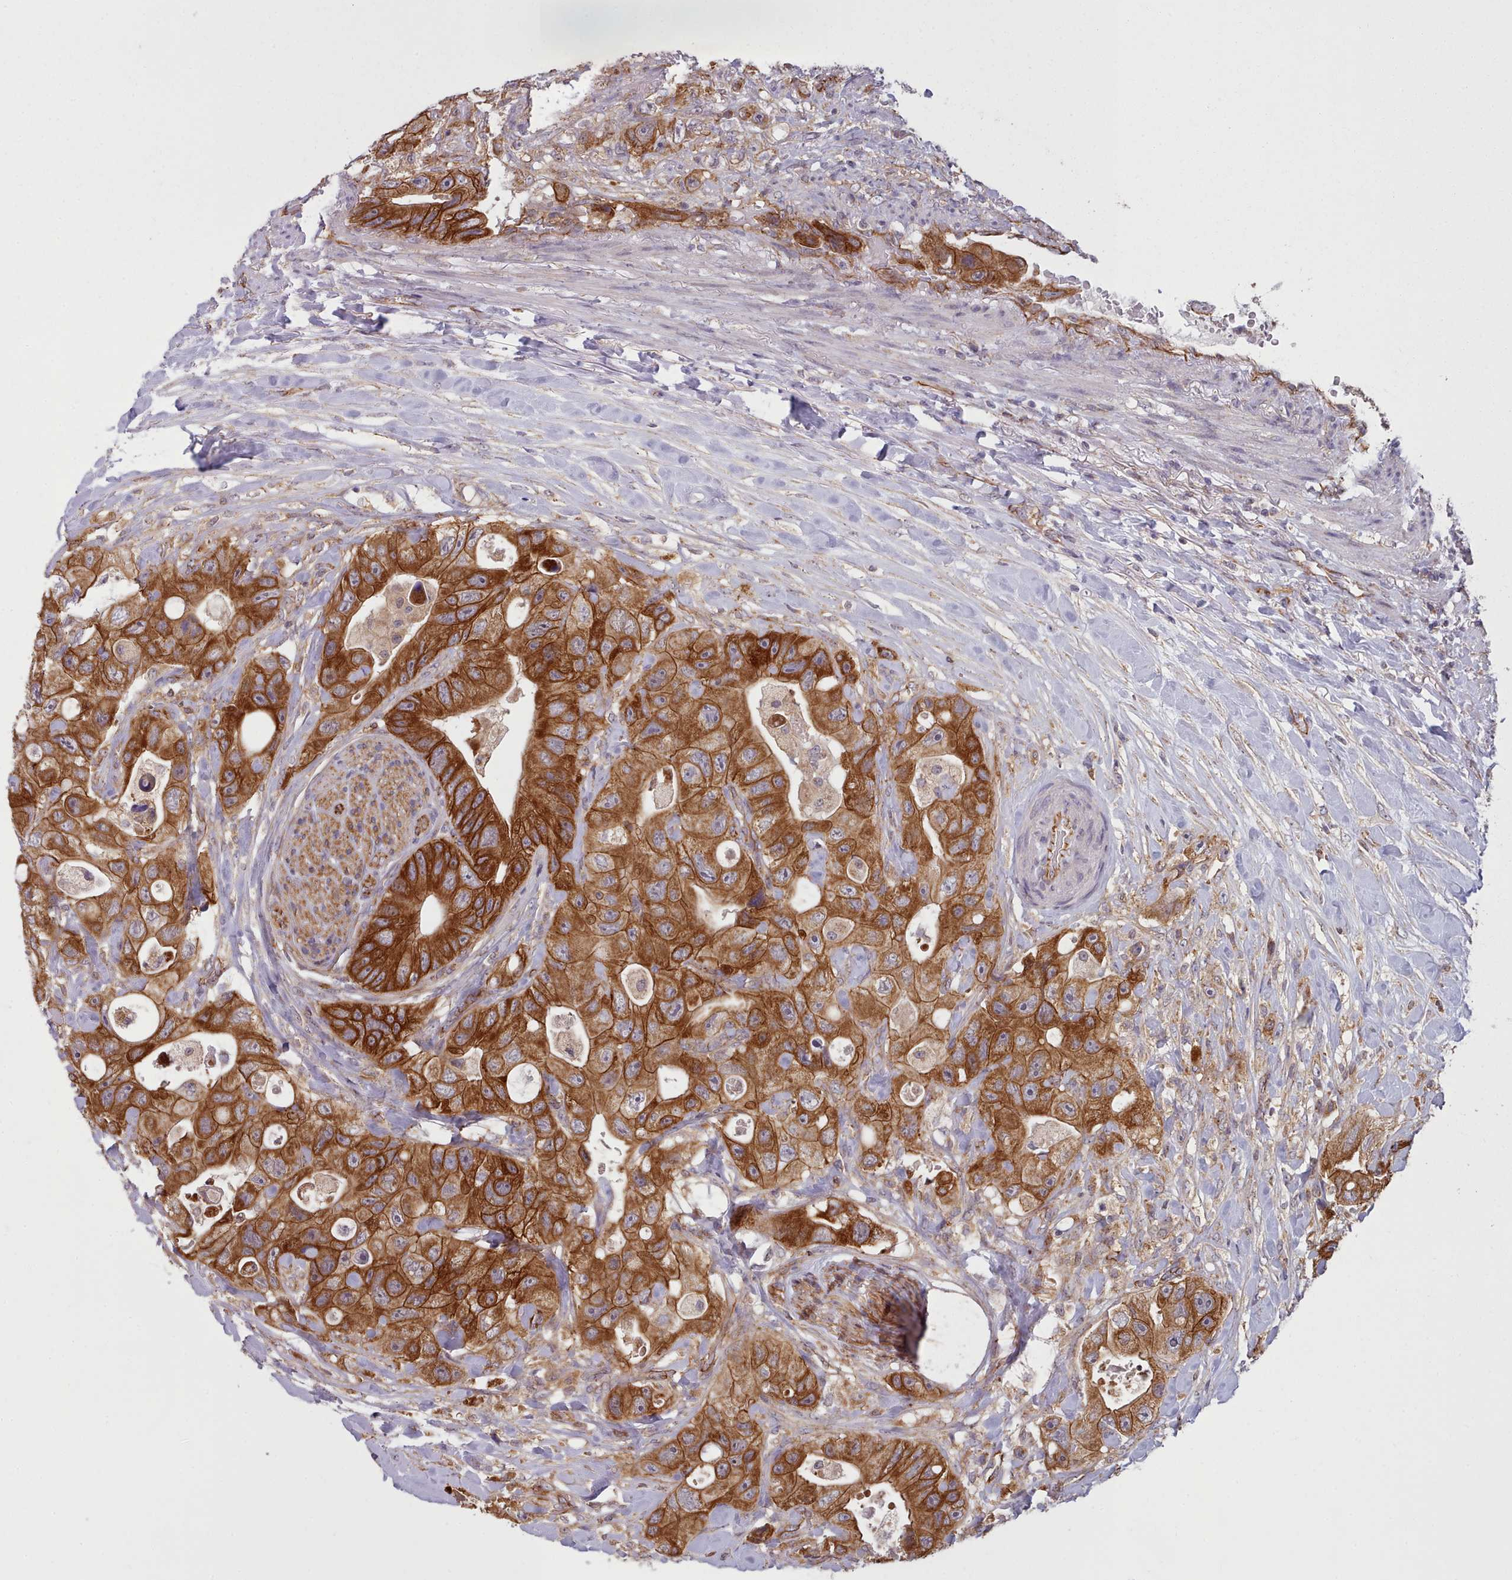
{"staining": {"intensity": "strong", "quantity": ">75%", "location": "cytoplasmic/membranous"}, "tissue": "colorectal cancer", "cell_type": "Tumor cells", "image_type": "cancer", "snomed": [{"axis": "morphology", "description": "Adenocarcinoma, NOS"}, {"axis": "topography", "description": "Colon"}], "caption": "This is a photomicrograph of immunohistochemistry staining of adenocarcinoma (colorectal), which shows strong expression in the cytoplasmic/membranous of tumor cells.", "gene": "MRPL46", "patient": {"sex": "female", "age": 46}}